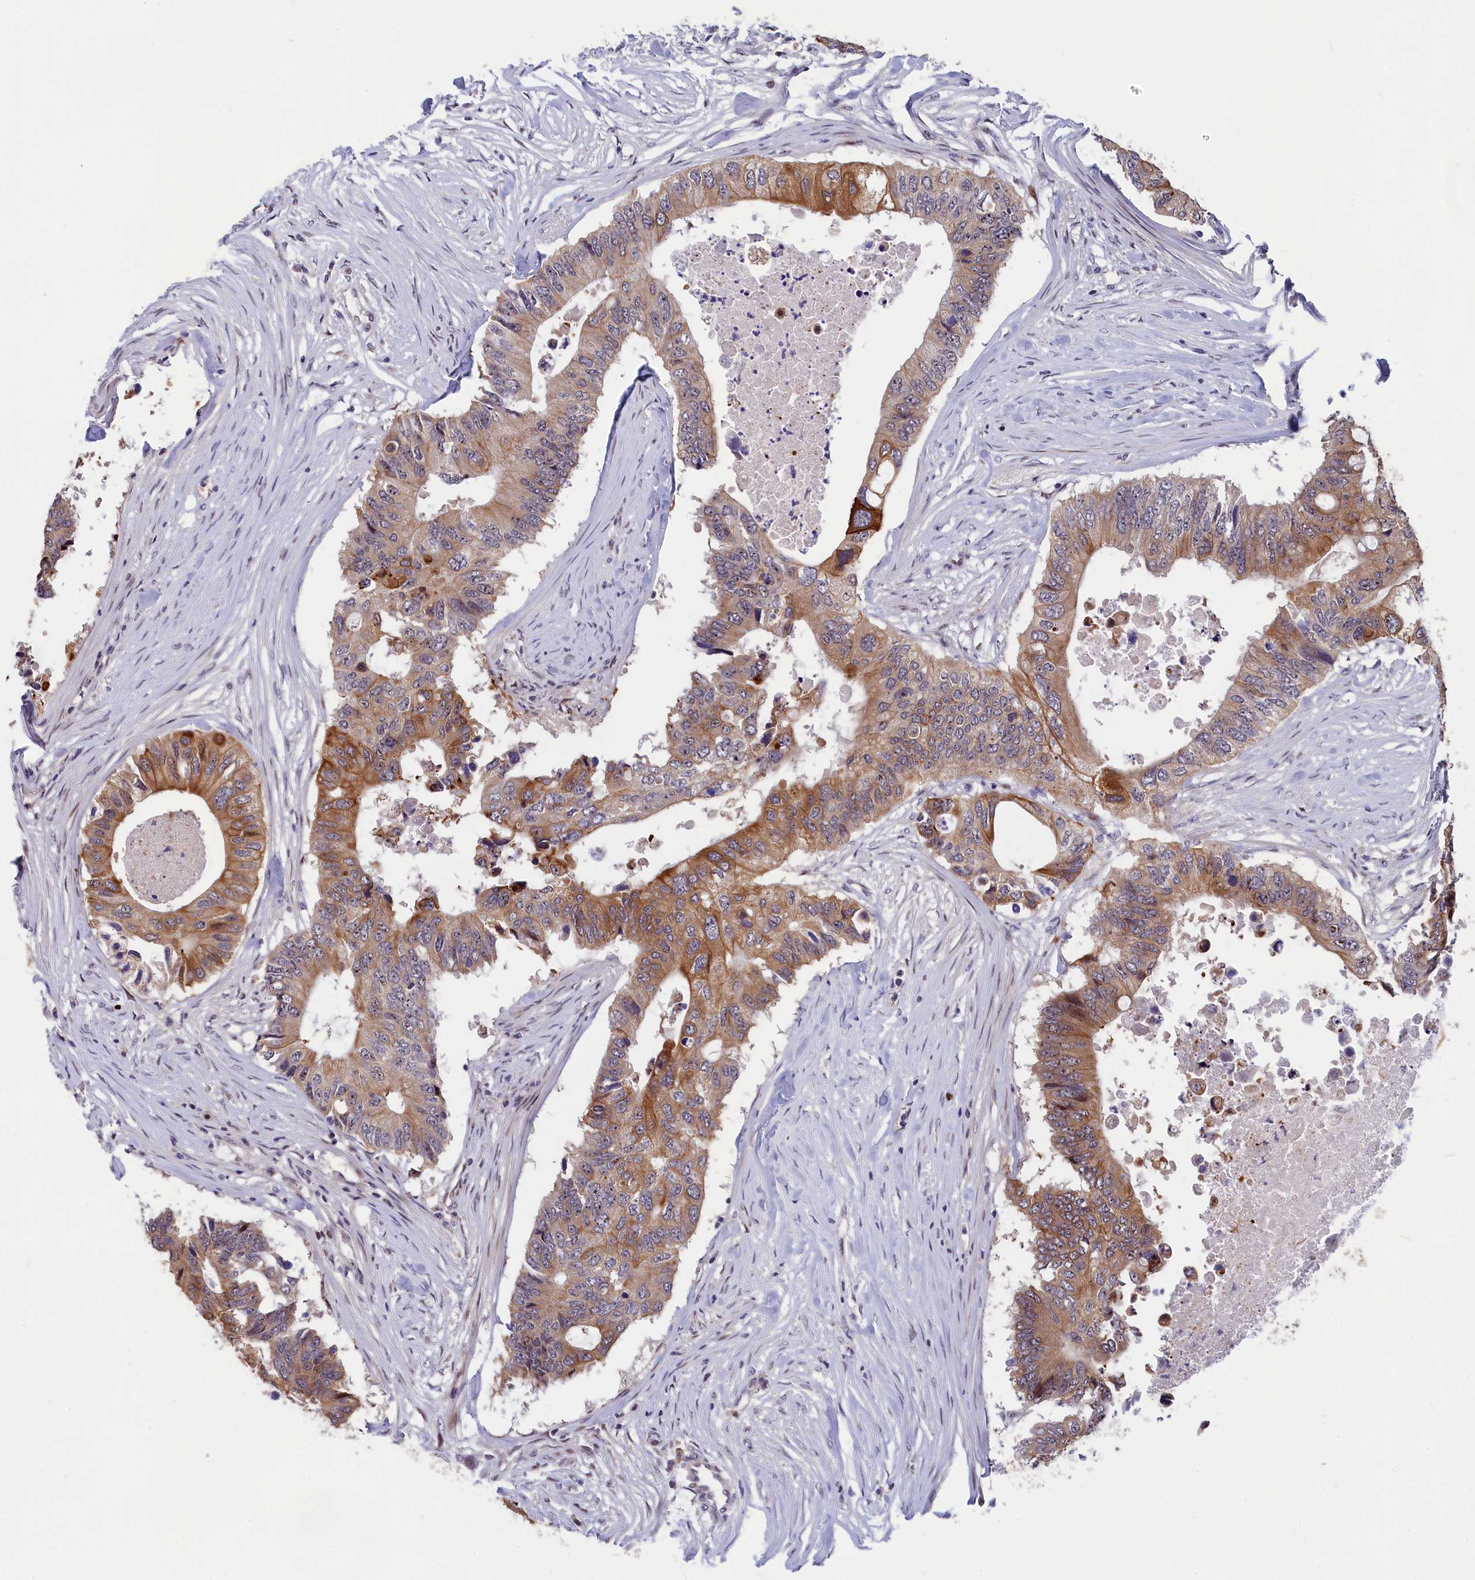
{"staining": {"intensity": "moderate", "quantity": ">75%", "location": "cytoplasmic/membranous"}, "tissue": "colorectal cancer", "cell_type": "Tumor cells", "image_type": "cancer", "snomed": [{"axis": "morphology", "description": "Adenocarcinoma, NOS"}, {"axis": "topography", "description": "Colon"}], "caption": "The photomicrograph reveals a brown stain indicating the presence of a protein in the cytoplasmic/membranous of tumor cells in adenocarcinoma (colorectal).", "gene": "ANKRD34B", "patient": {"sex": "male", "age": 71}}